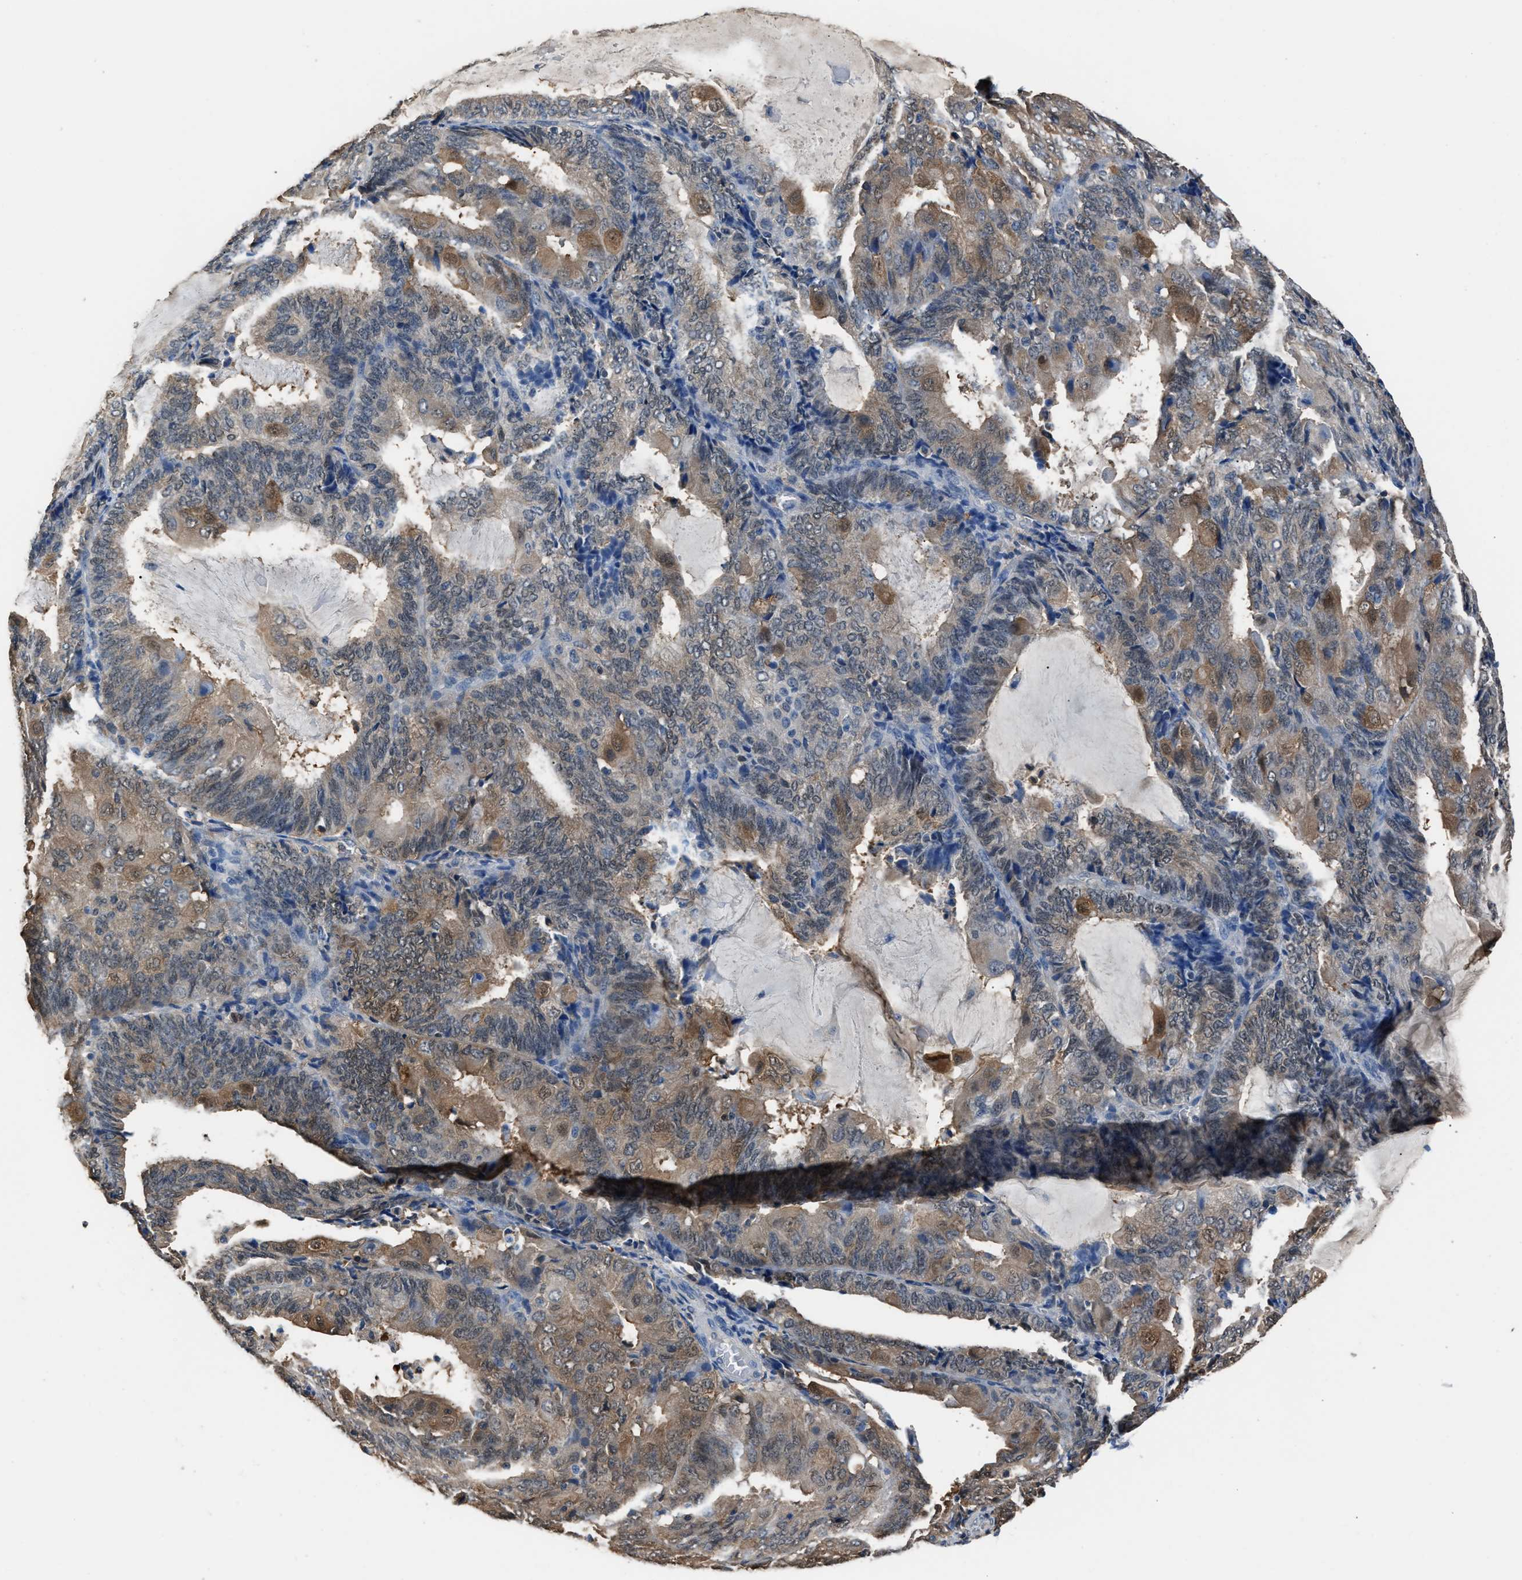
{"staining": {"intensity": "moderate", "quantity": "25%-75%", "location": "cytoplasmic/membranous"}, "tissue": "endometrial cancer", "cell_type": "Tumor cells", "image_type": "cancer", "snomed": [{"axis": "morphology", "description": "Adenocarcinoma, NOS"}, {"axis": "topography", "description": "Endometrium"}], "caption": "Immunohistochemistry micrograph of neoplastic tissue: endometrial adenocarcinoma stained using immunohistochemistry (IHC) displays medium levels of moderate protein expression localized specifically in the cytoplasmic/membranous of tumor cells, appearing as a cytoplasmic/membranous brown color.", "gene": "GSTP1", "patient": {"sex": "female", "age": 81}}